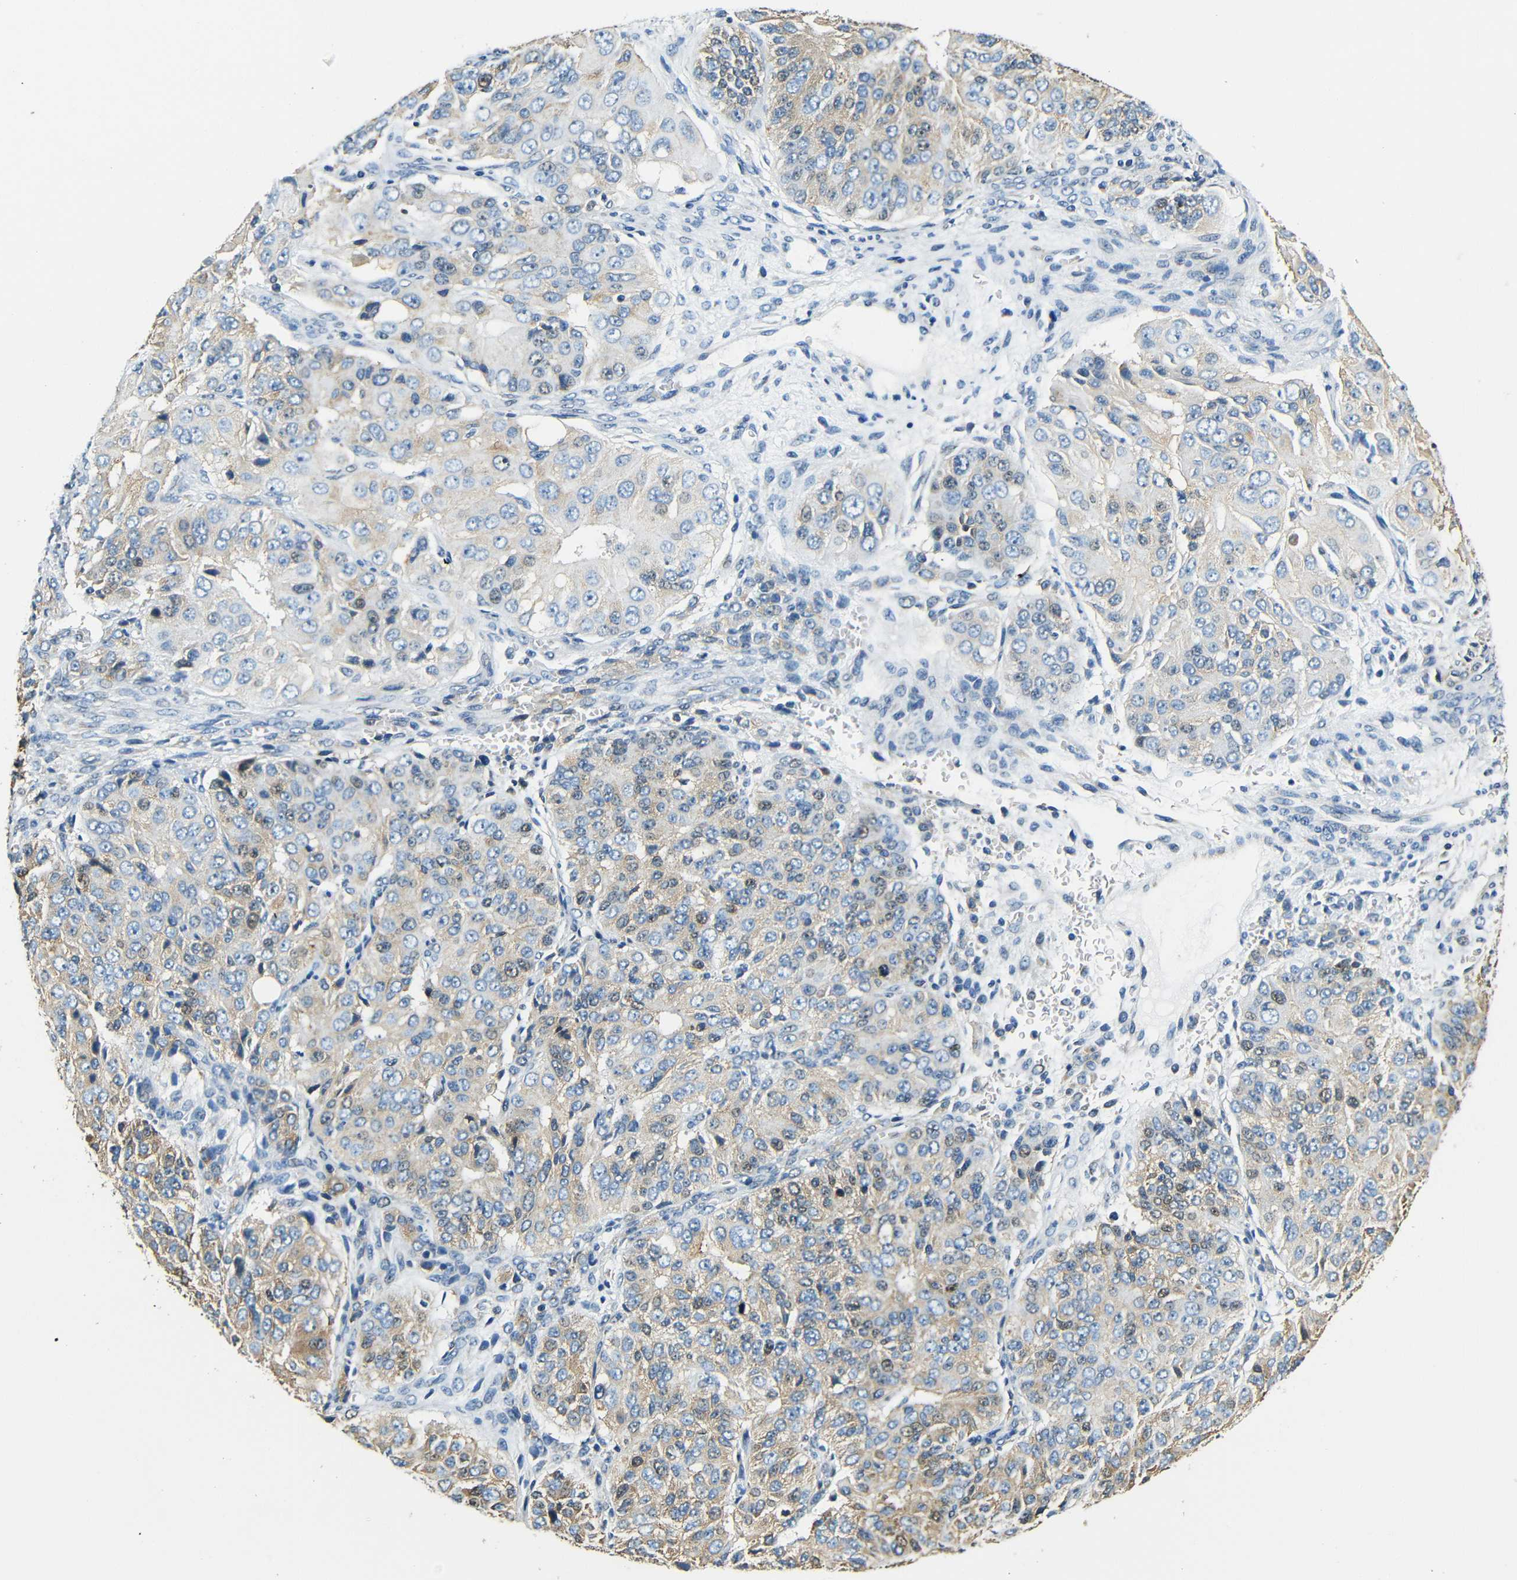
{"staining": {"intensity": "moderate", "quantity": ">75%", "location": "cytoplasmic/membranous,nuclear"}, "tissue": "ovarian cancer", "cell_type": "Tumor cells", "image_type": "cancer", "snomed": [{"axis": "morphology", "description": "Carcinoma, endometroid"}, {"axis": "topography", "description": "Ovary"}], "caption": "Ovarian endometroid carcinoma stained for a protein exhibits moderate cytoplasmic/membranous and nuclear positivity in tumor cells.", "gene": "VAPB", "patient": {"sex": "female", "age": 51}}